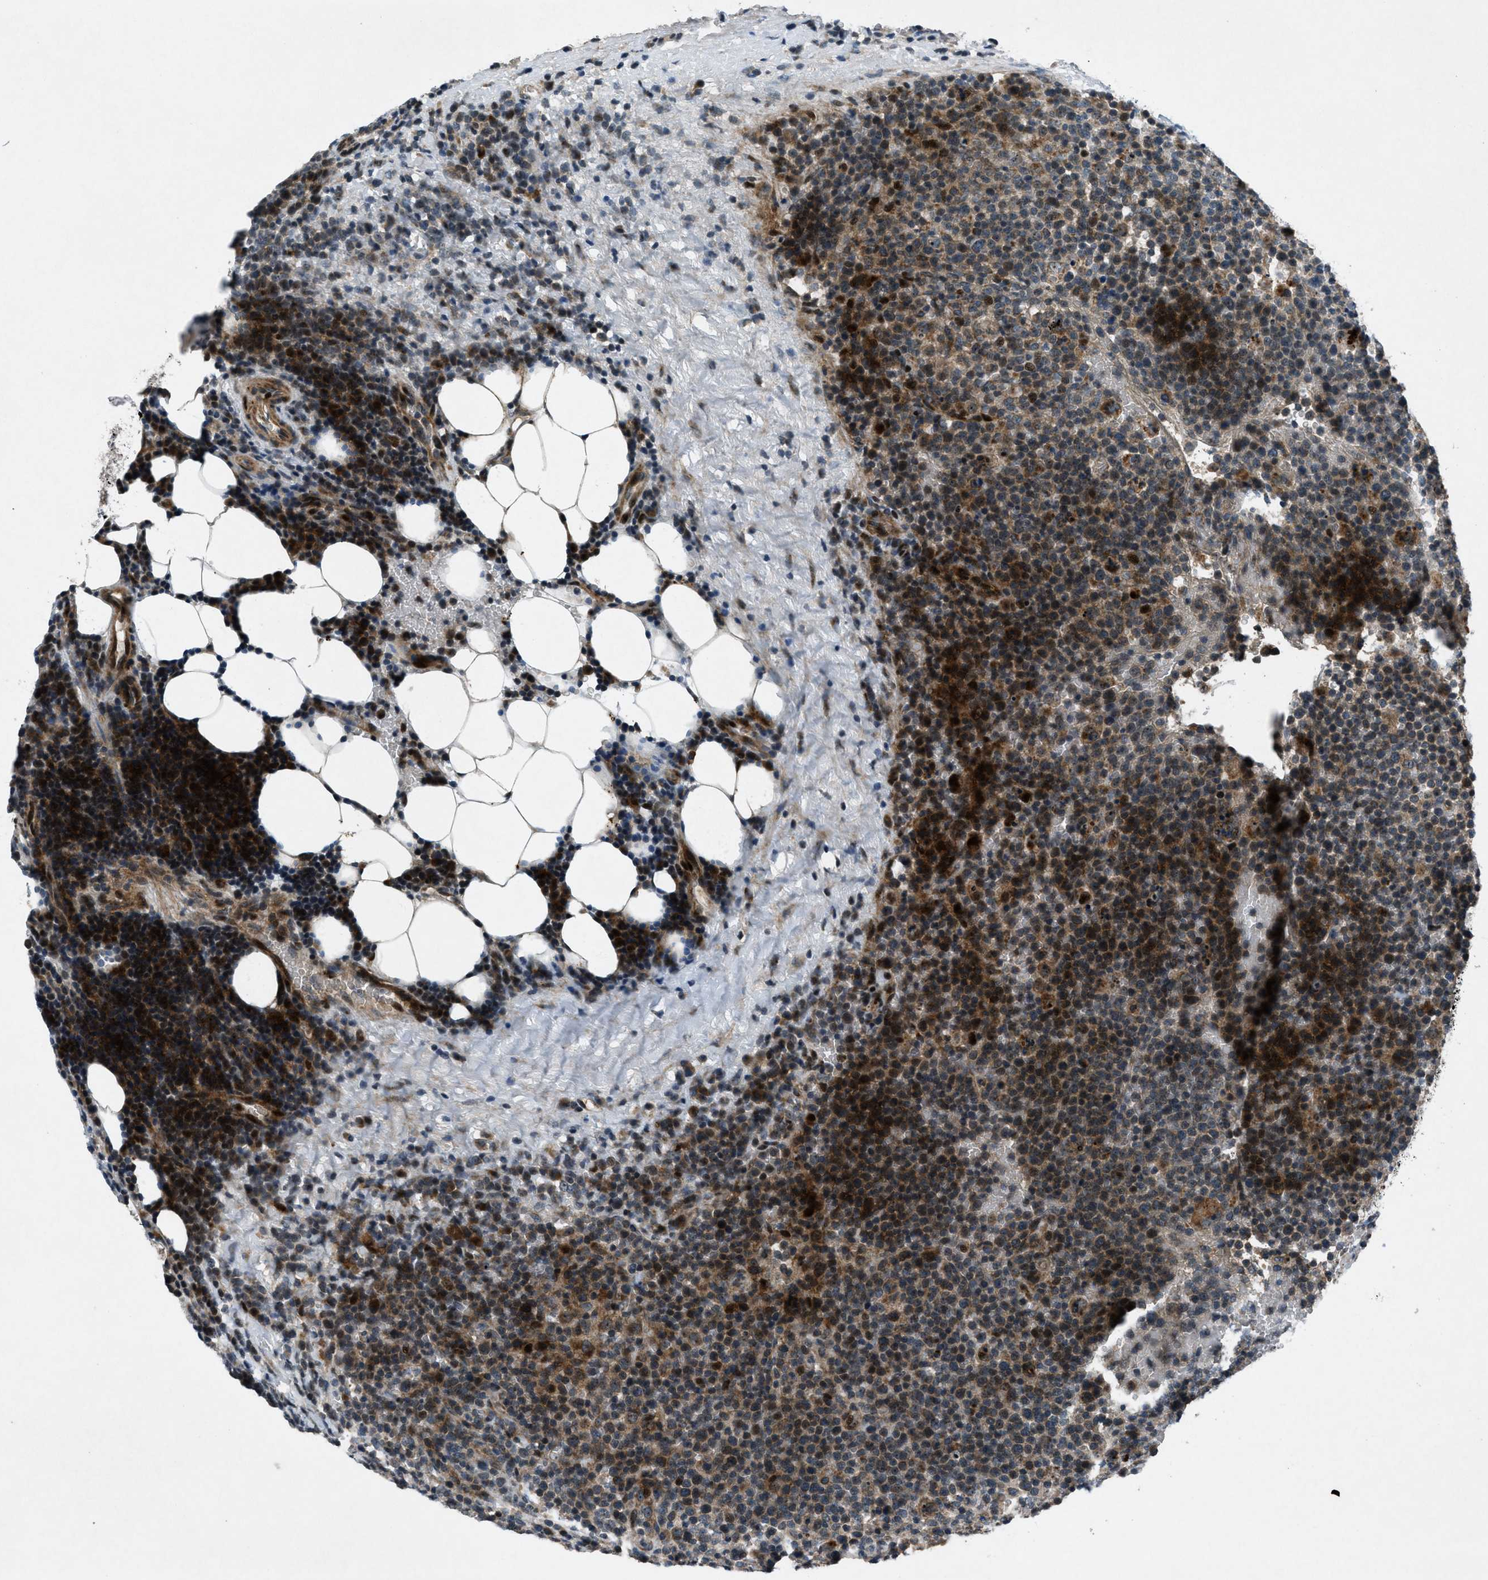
{"staining": {"intensity": "moderate", "quantity": "25%-75%", "location": "cytoplasmic/membranous"}, "tissue": "lymphoma", "cell_type": "Tumor cells", "image_type": "cancer", "snomed": [{"axis": "morphology", "description": "Malignant lymphoma, non-Hodgkin's type, High grade"}, {"axis": "topography", "description": "Lymph node"}], "caption": "Lymphoma tissue displays moderate cytoplasmic/membranous expression in about 25%-75% of tumor cells Ihc stains the protein of interest in brown and the nuclei are stained blue.", "gene": "CLEC2D", "patient": {"sex": "male", "age": 61}}